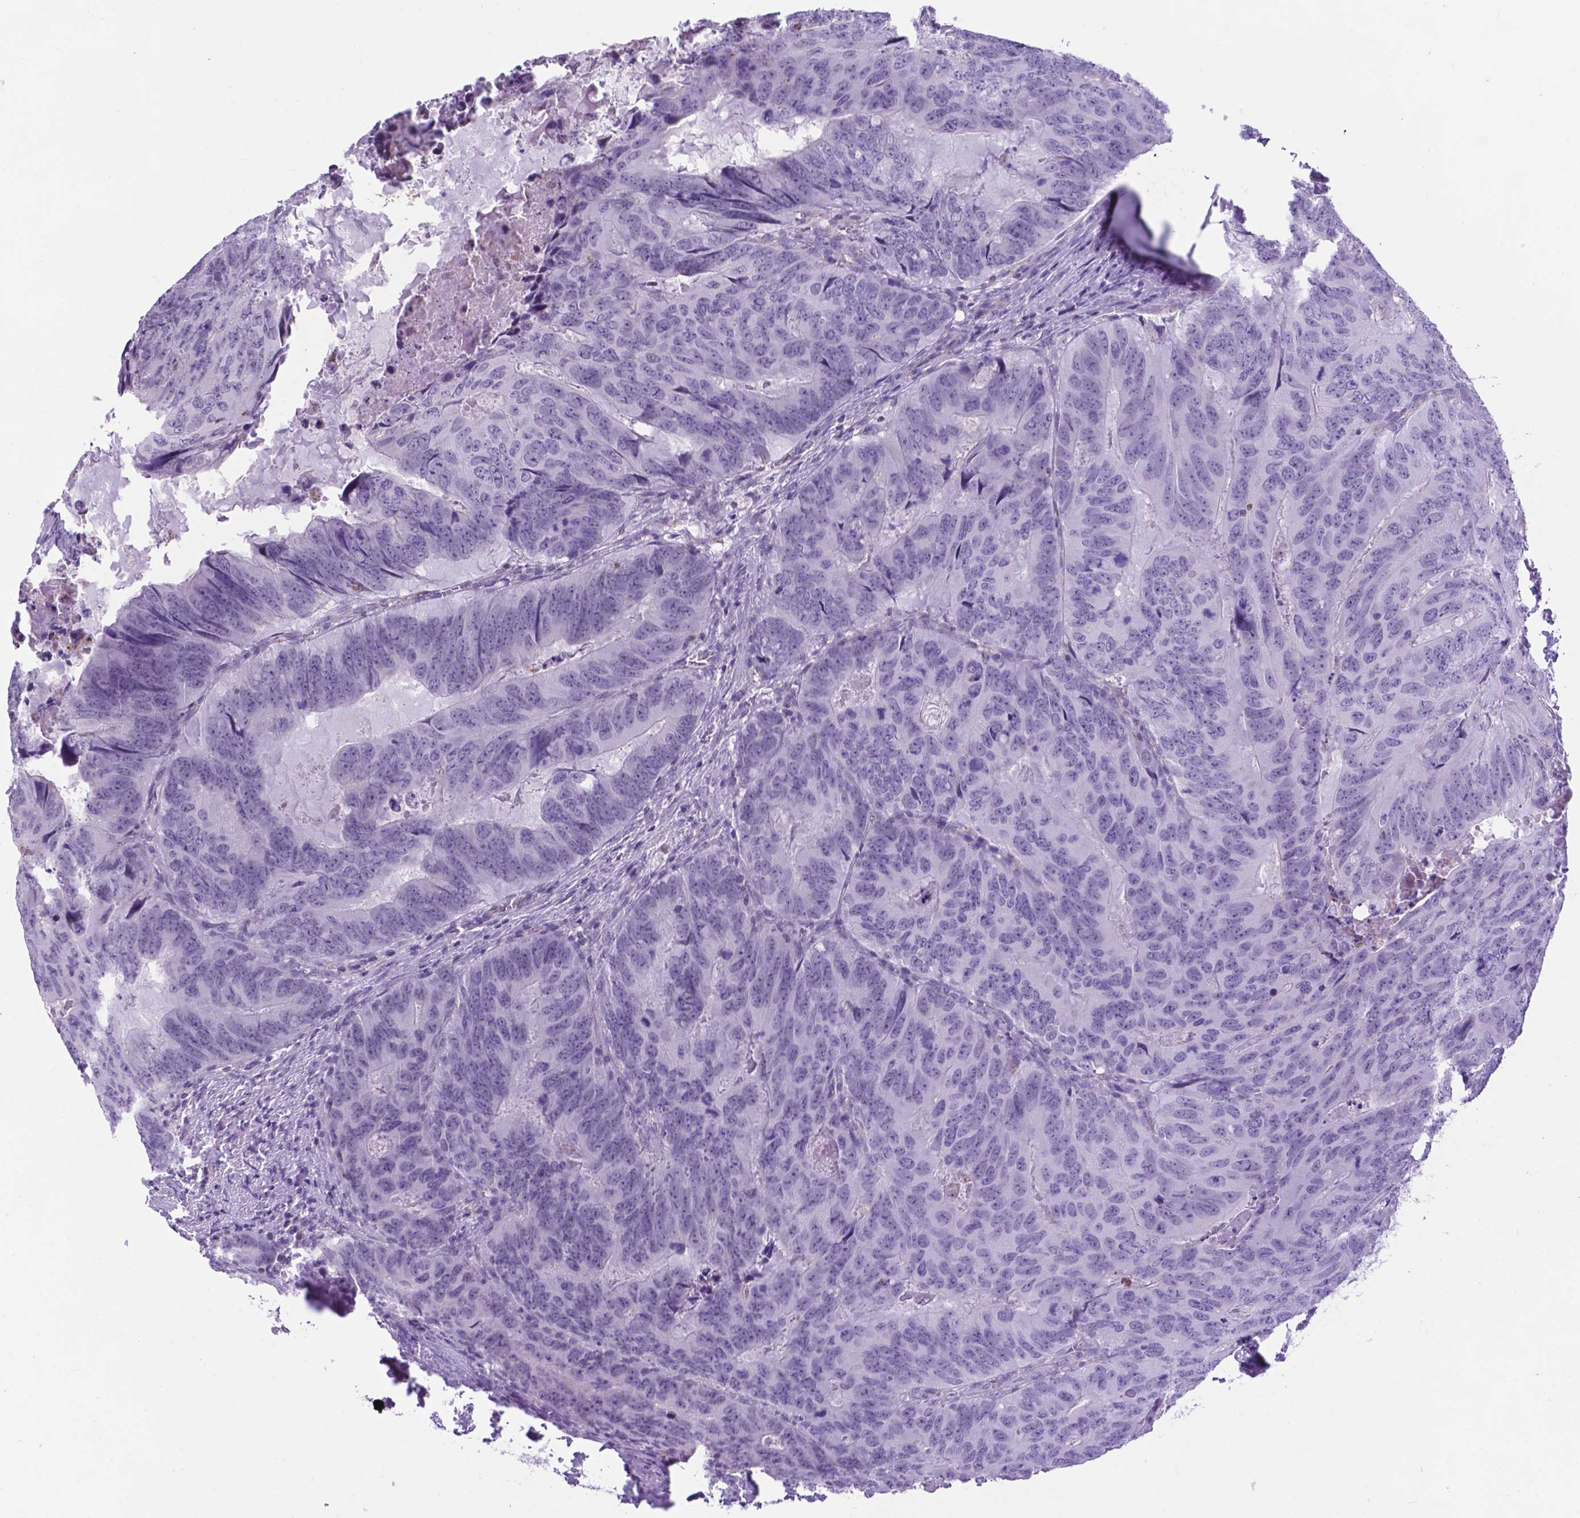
{"staining": {"intensity": "negative", "quantity": "none", "location": "none"}, "tissue": "colorectal cancer", "cell_type": "Tumor cells", "image_type": "cancer", "snomed": [{"axis": "morphology", "description": "Adenocarcinoma, NOS"}, {"axis": "topography", "description": "Colon"}], "caption": "This is a image of IHC staining of colorectal cancer, which shows no positivity in tumor cells.", "gene": "POU3F3", "patient": {"sex": "male", "age": 79}}